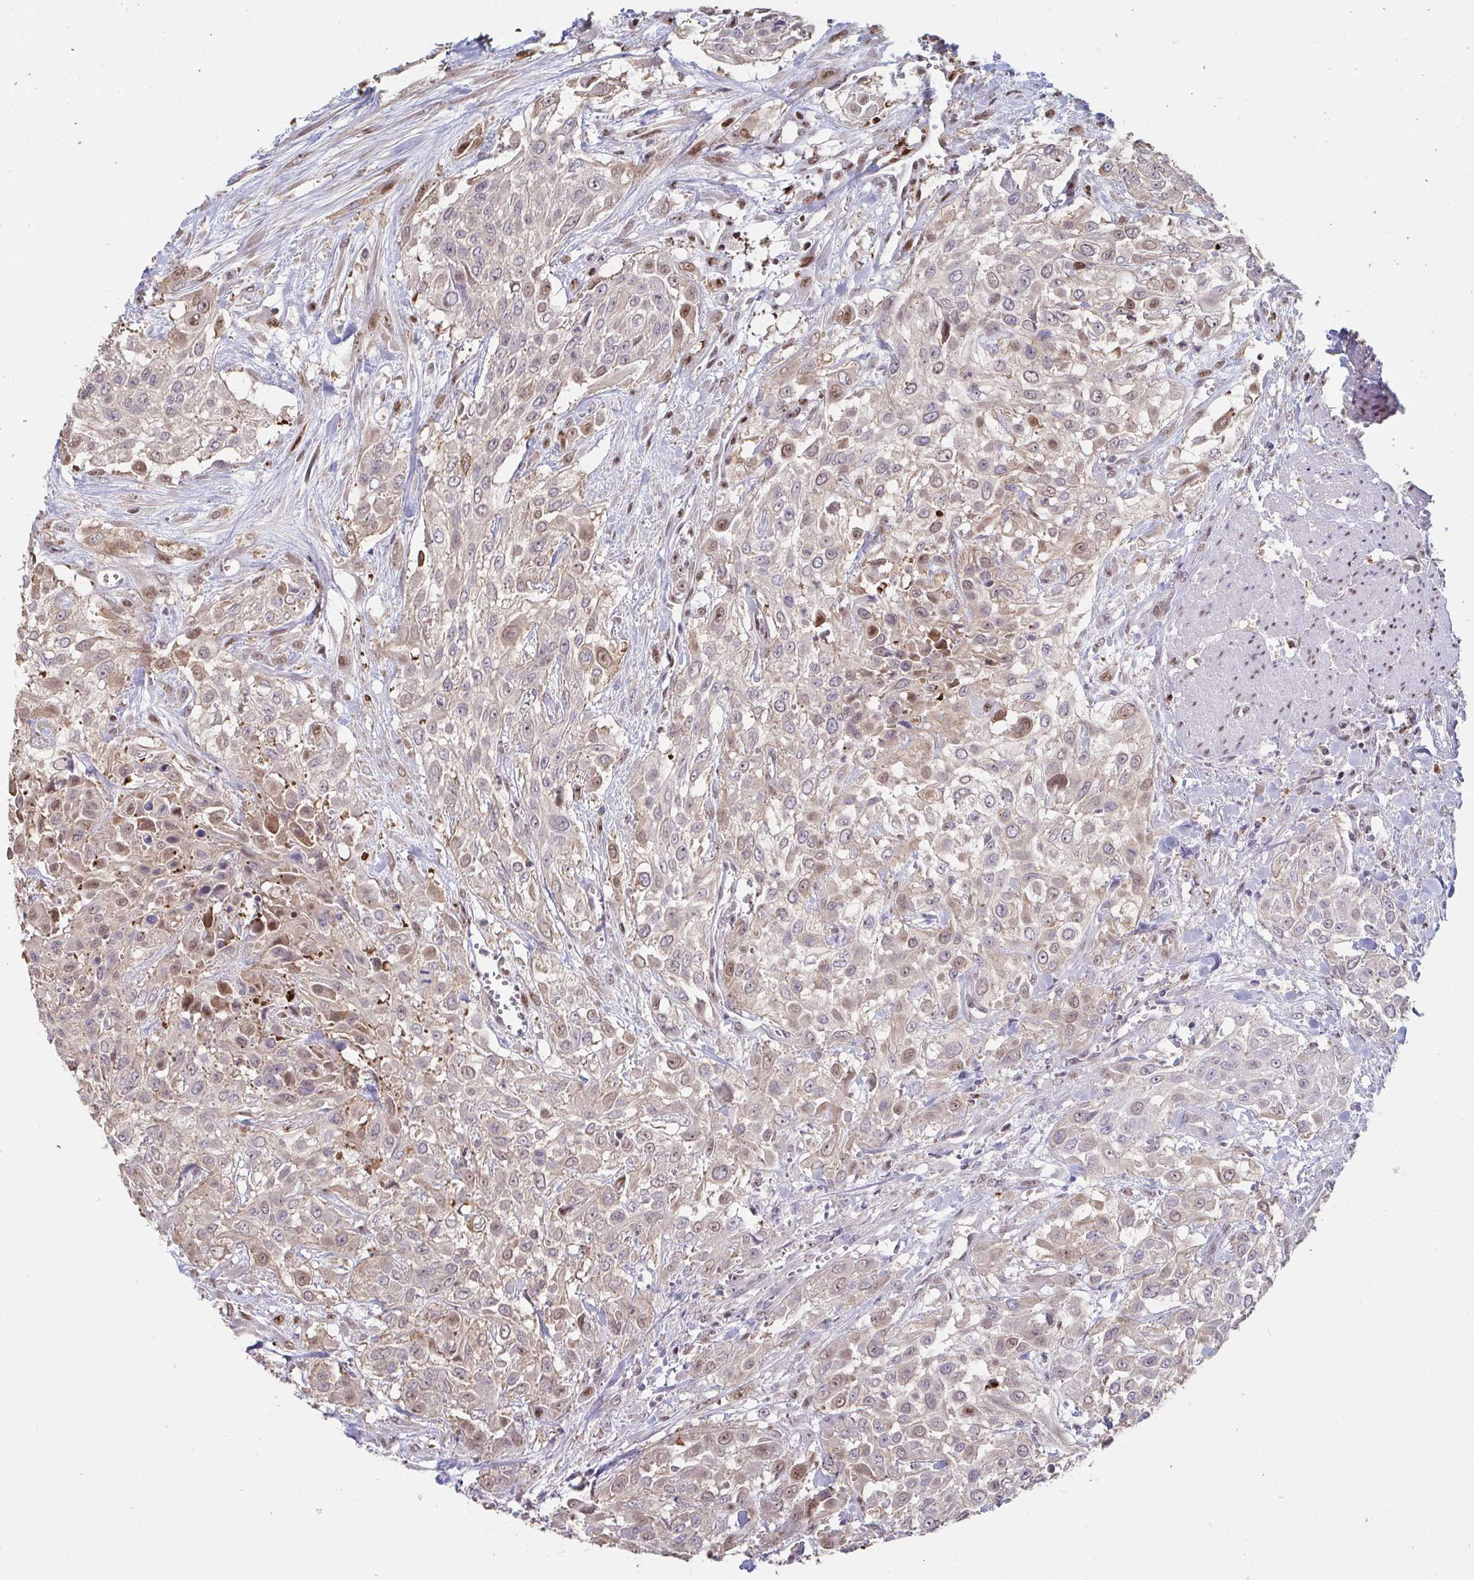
{"staining": {"intensity": "moderate", "quantity": "<25%", "location": "nuclear"}, "tissue": "urothelial cancer", "cell_type": "Tumor cells", "image_type": "cancer", "snomed": [{"axis": "morphology", "description": "Urothelial carcinoma, High grade"}, {"axis": "topography", "description": "Urinary bladder"}], "caption": "Protein analysis of urothelial cancer tissue exhibits moderate nuclear positivity in approximately <25% of tumor cells.", "gene": "ACD", "patient": {"sex": "male", "age": 57}}